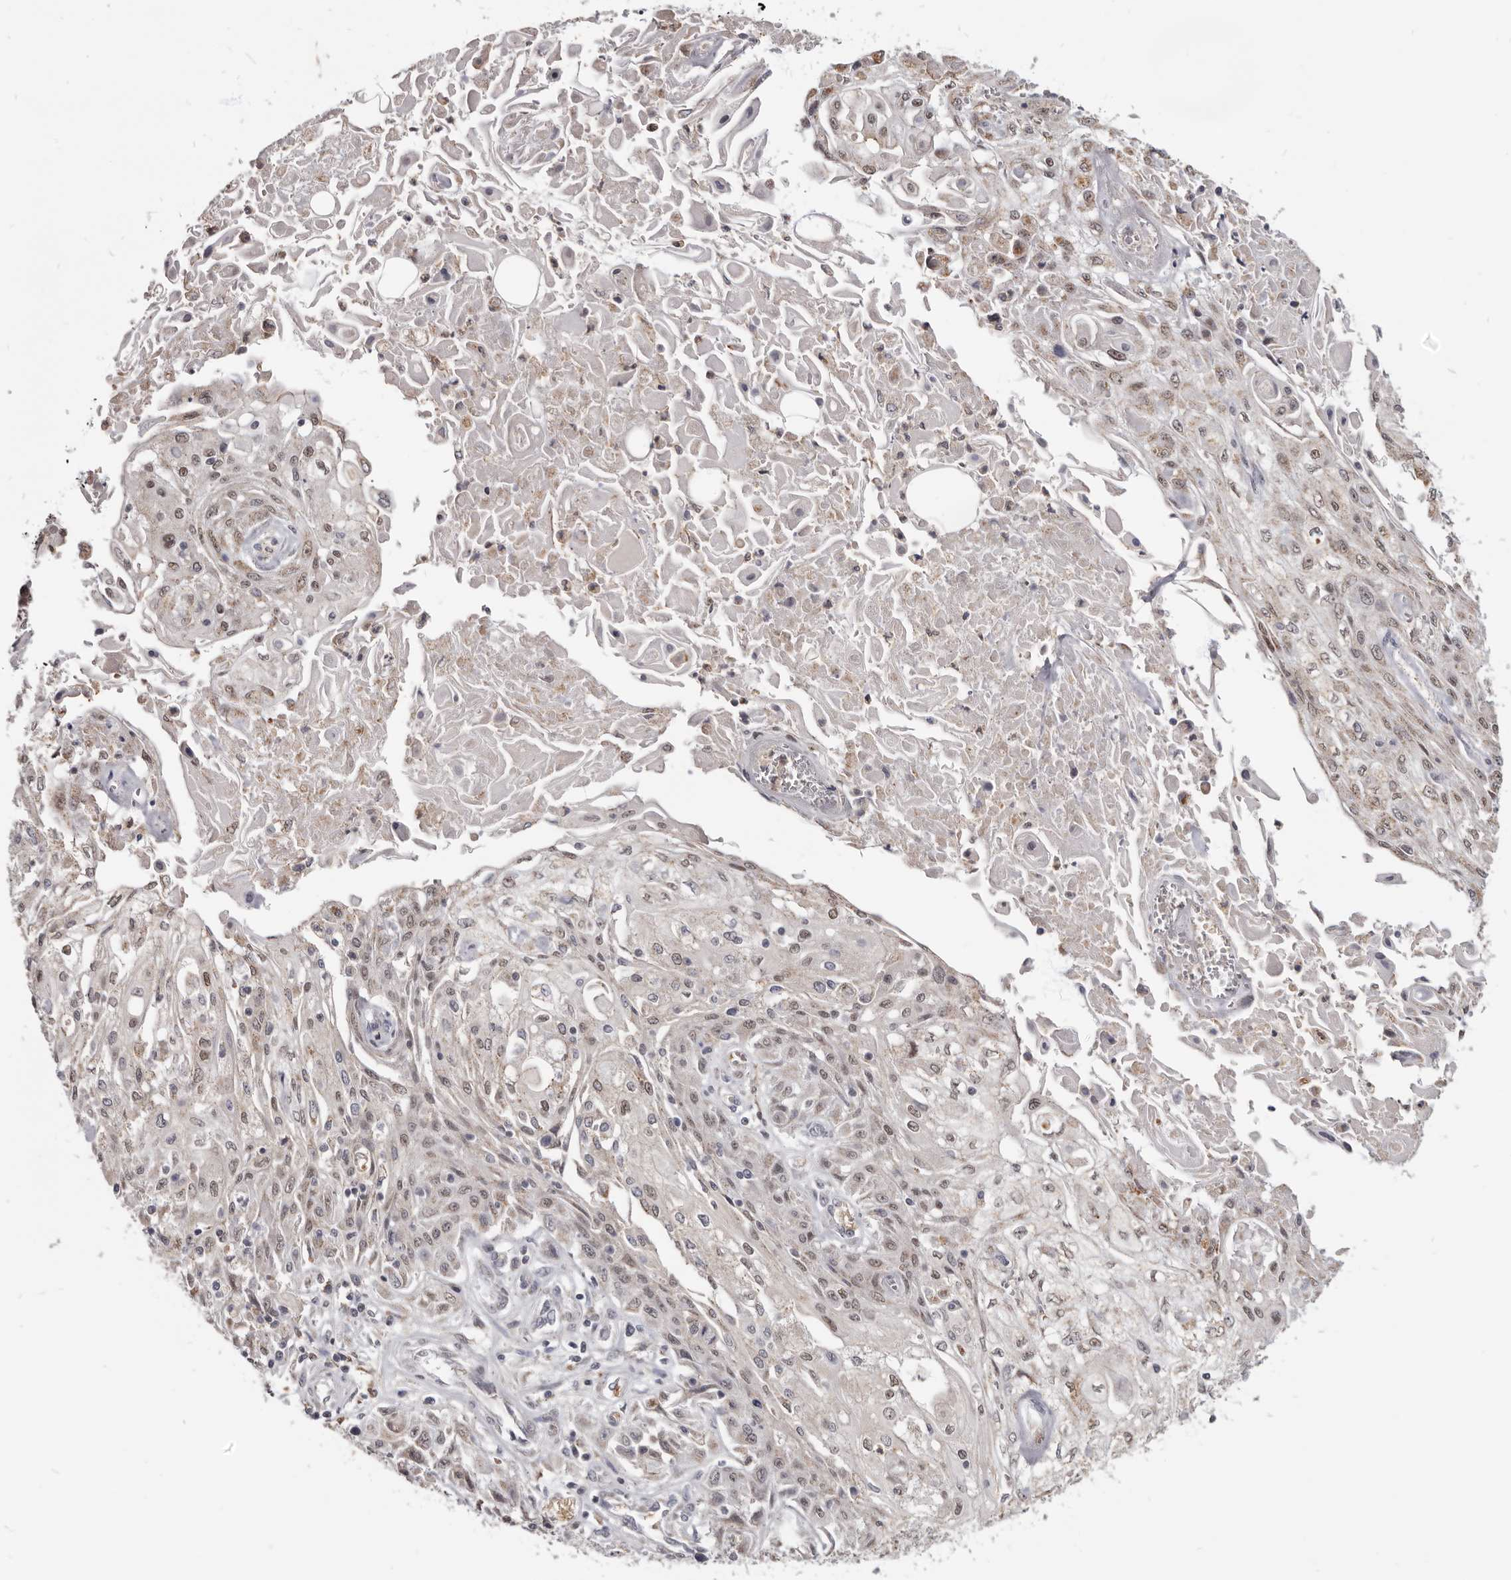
{"staining": {"intensity": "weak", "quantity": "25%-75%", "location": "nuclear"}, "tissue": "skin cancer", "cell_type": "Tumor cells", "image_type": "cancer", "snomed": [{"axis": "morphology", "description": "Squamous cell carcinoma, NOS"}, {"axis": "morphology", "description": "Squamous cell carcinoma, metastatic, NOS"}, {"axis": "topography", "description": "Skin"}, {"axis": "topography", "description": "Lymph node"}], "caption": "Protein expression analysis of human skin cancer (metastatic squamous cell carcinoma) reveals weak nuclear expression in about 25%-75% of tumor cells.", "gene": "CGN", "patient": {"sex": "male", "age": 75}}